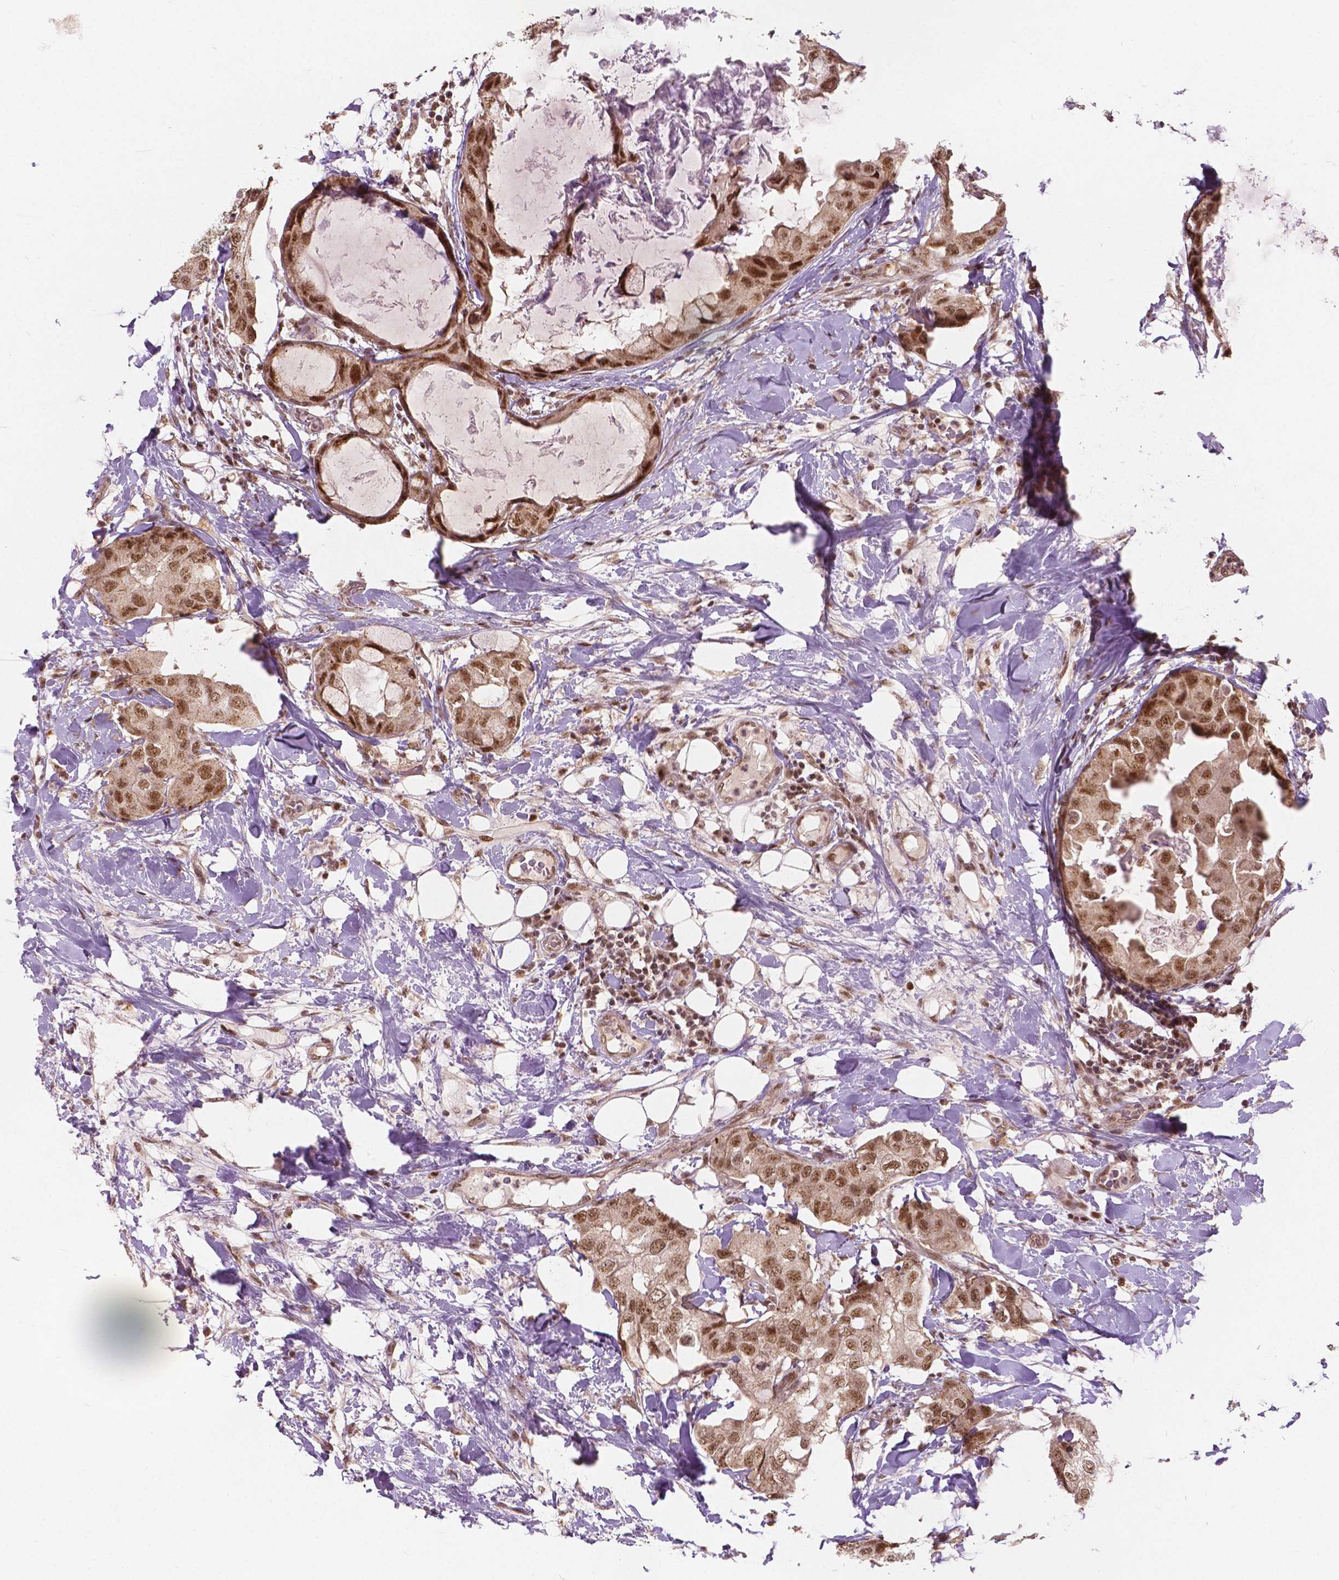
{"staining": {"intensity": "moderate", "quantity": ">75%", "location": "nuclear"}, "tissue": "breast cancer", "cell_type": "Tumor cells", "image_type": "cancer", "snomed": [{"axis": "morphology", "description": "Normal tissue, NOS"}, {"axis": "morphology", "description": "Duct carcinoma"}, {"axis": "topography", "description": "Breast"}], "caption": "Intraductal carcinoma (breast) tissue reveals moderate nuclear positivity in approximately >75% of tumor cells", "gene": "NSD2", "patient": {"sex": "female", "age": 40}}